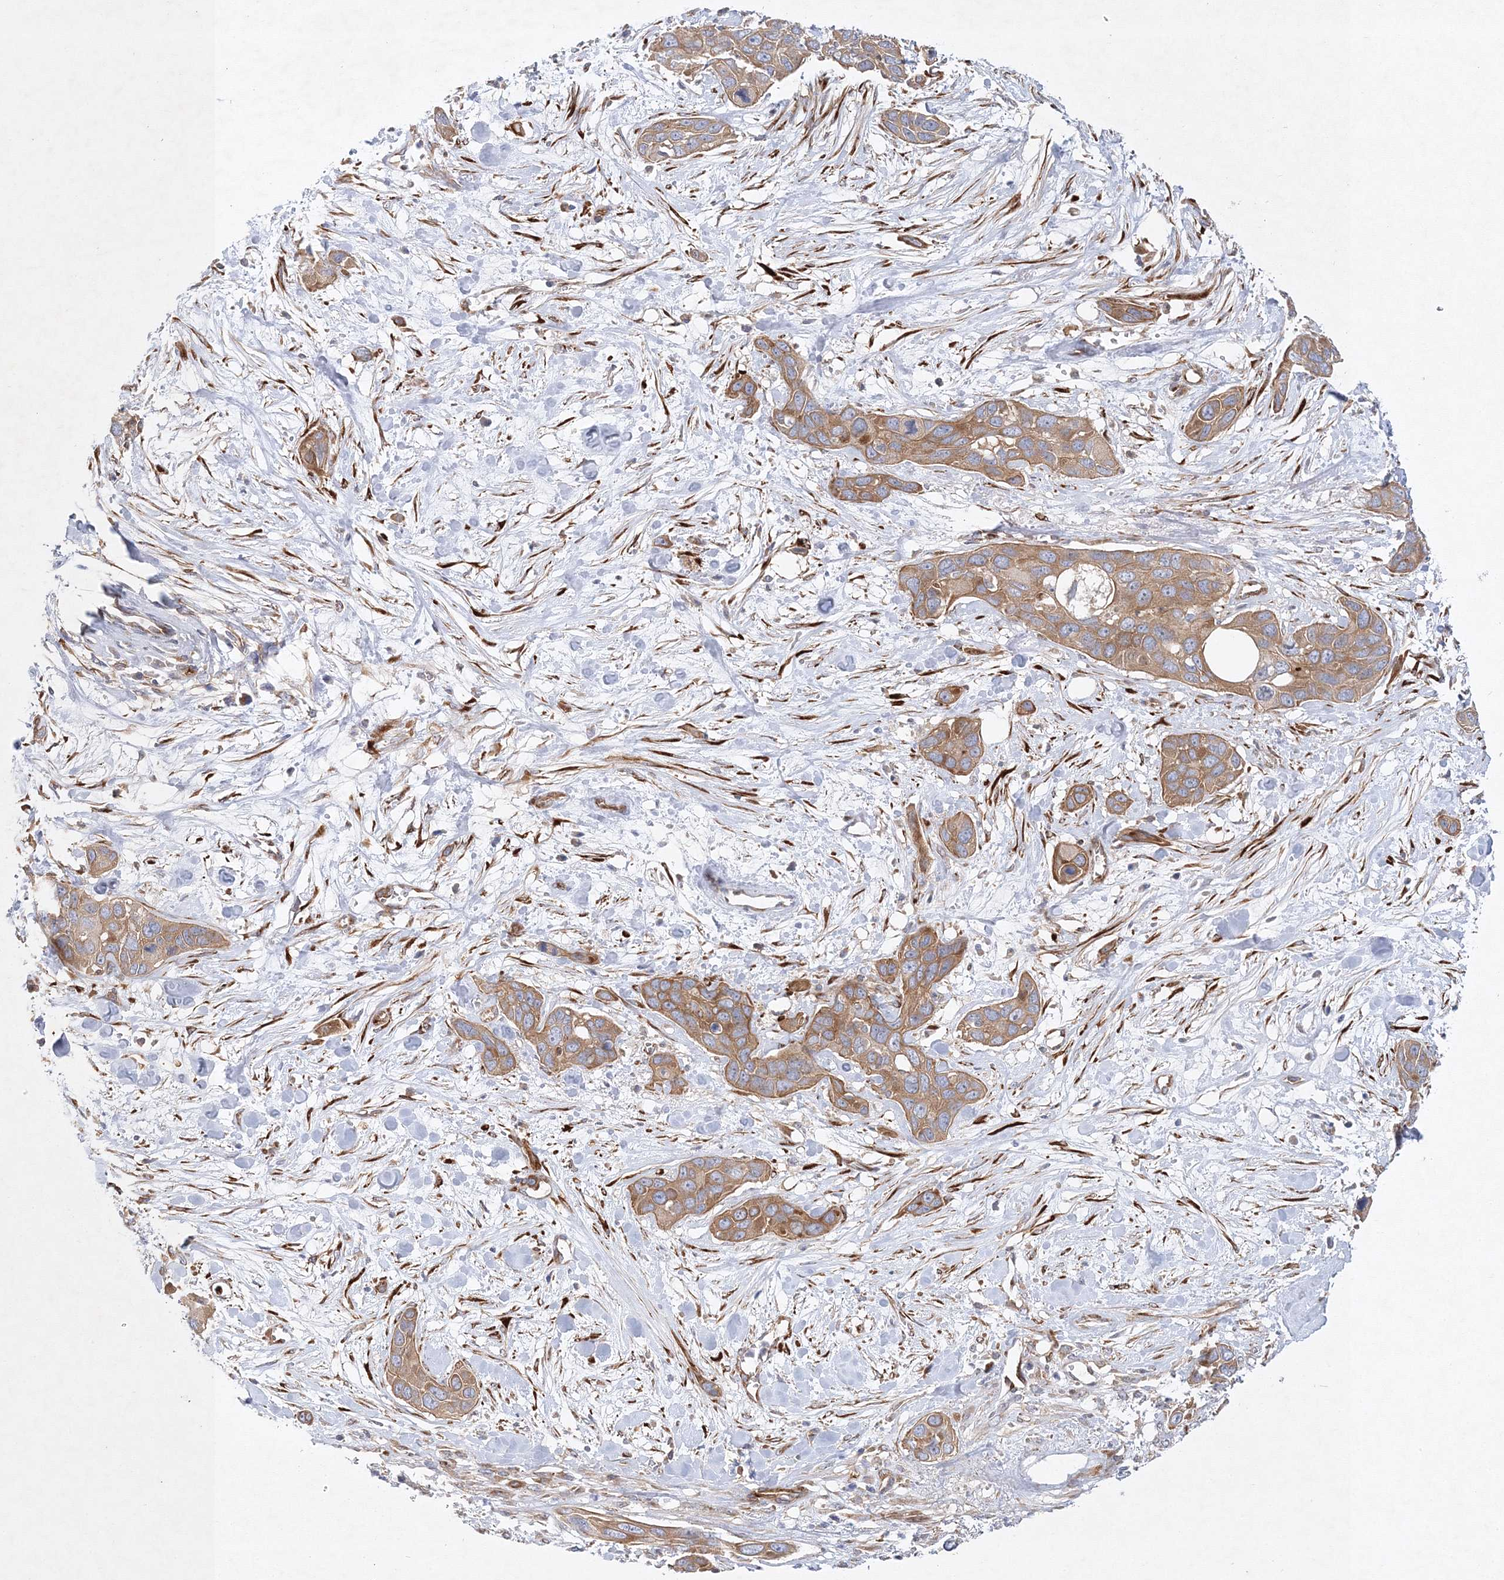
{"staining": {"intensity": "moderate", "quantity": "25%-75%", "location": "cytoplasmic/membranous"}, "tissue": "pancreatic cancer", "cell_type": "Tumor cells", "image_type": "cancer", "snomed": [{"axis": "morphology", "description": "Adenocarcinoma, NOS"}, {"axis": "topography", "description": "Pancreas"}], "caption": "Pancreatic cancer (adenocarcinoma) stained for a protein (brown) demonstrates moderate cytoplasmic/membranous positive positivity in approximately 25%-75% of tumor cells.", "gene": "ZFYVE16", "patient": {"sex": "female", "age": 60}}